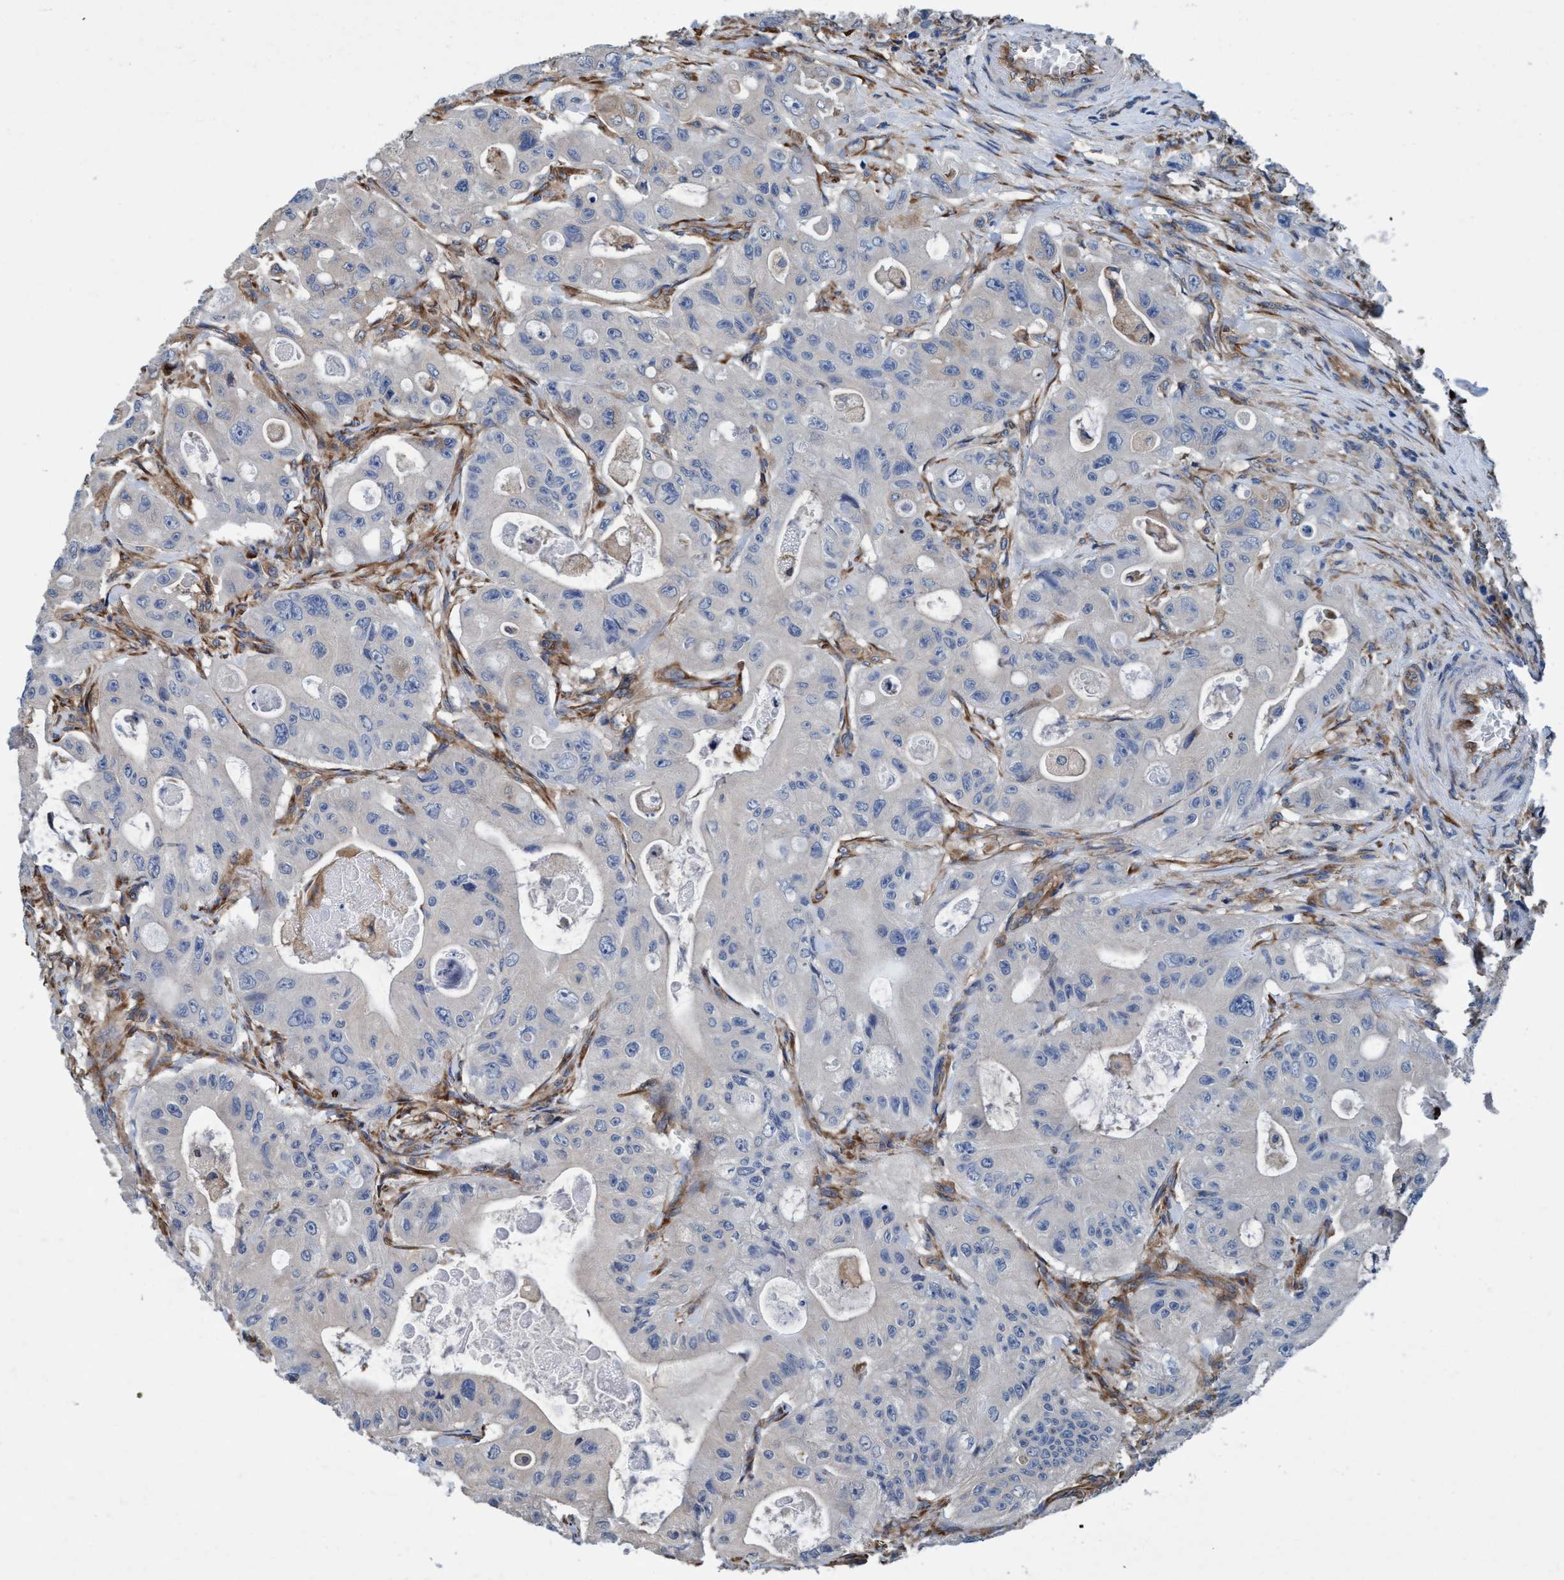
{"staining": {"intensity": "negative", "quantity": "none", "location": "none"}, "tissue": "colorectal cancer", "cell_type": "Tumor cells", "image_type": "cancer", "snomed": [{"axis": "morphology", "description": "Adenocarcinoma, NOS"}, {"axis": "topography", "description": "Colon"}], "caption": "This is an IHC histopathology image of human adenocarcinoma (colorectal). There is no positivity in tumor cells.", "gene": "ENDOG", "patient": {"sex": "female", "age": 46}}